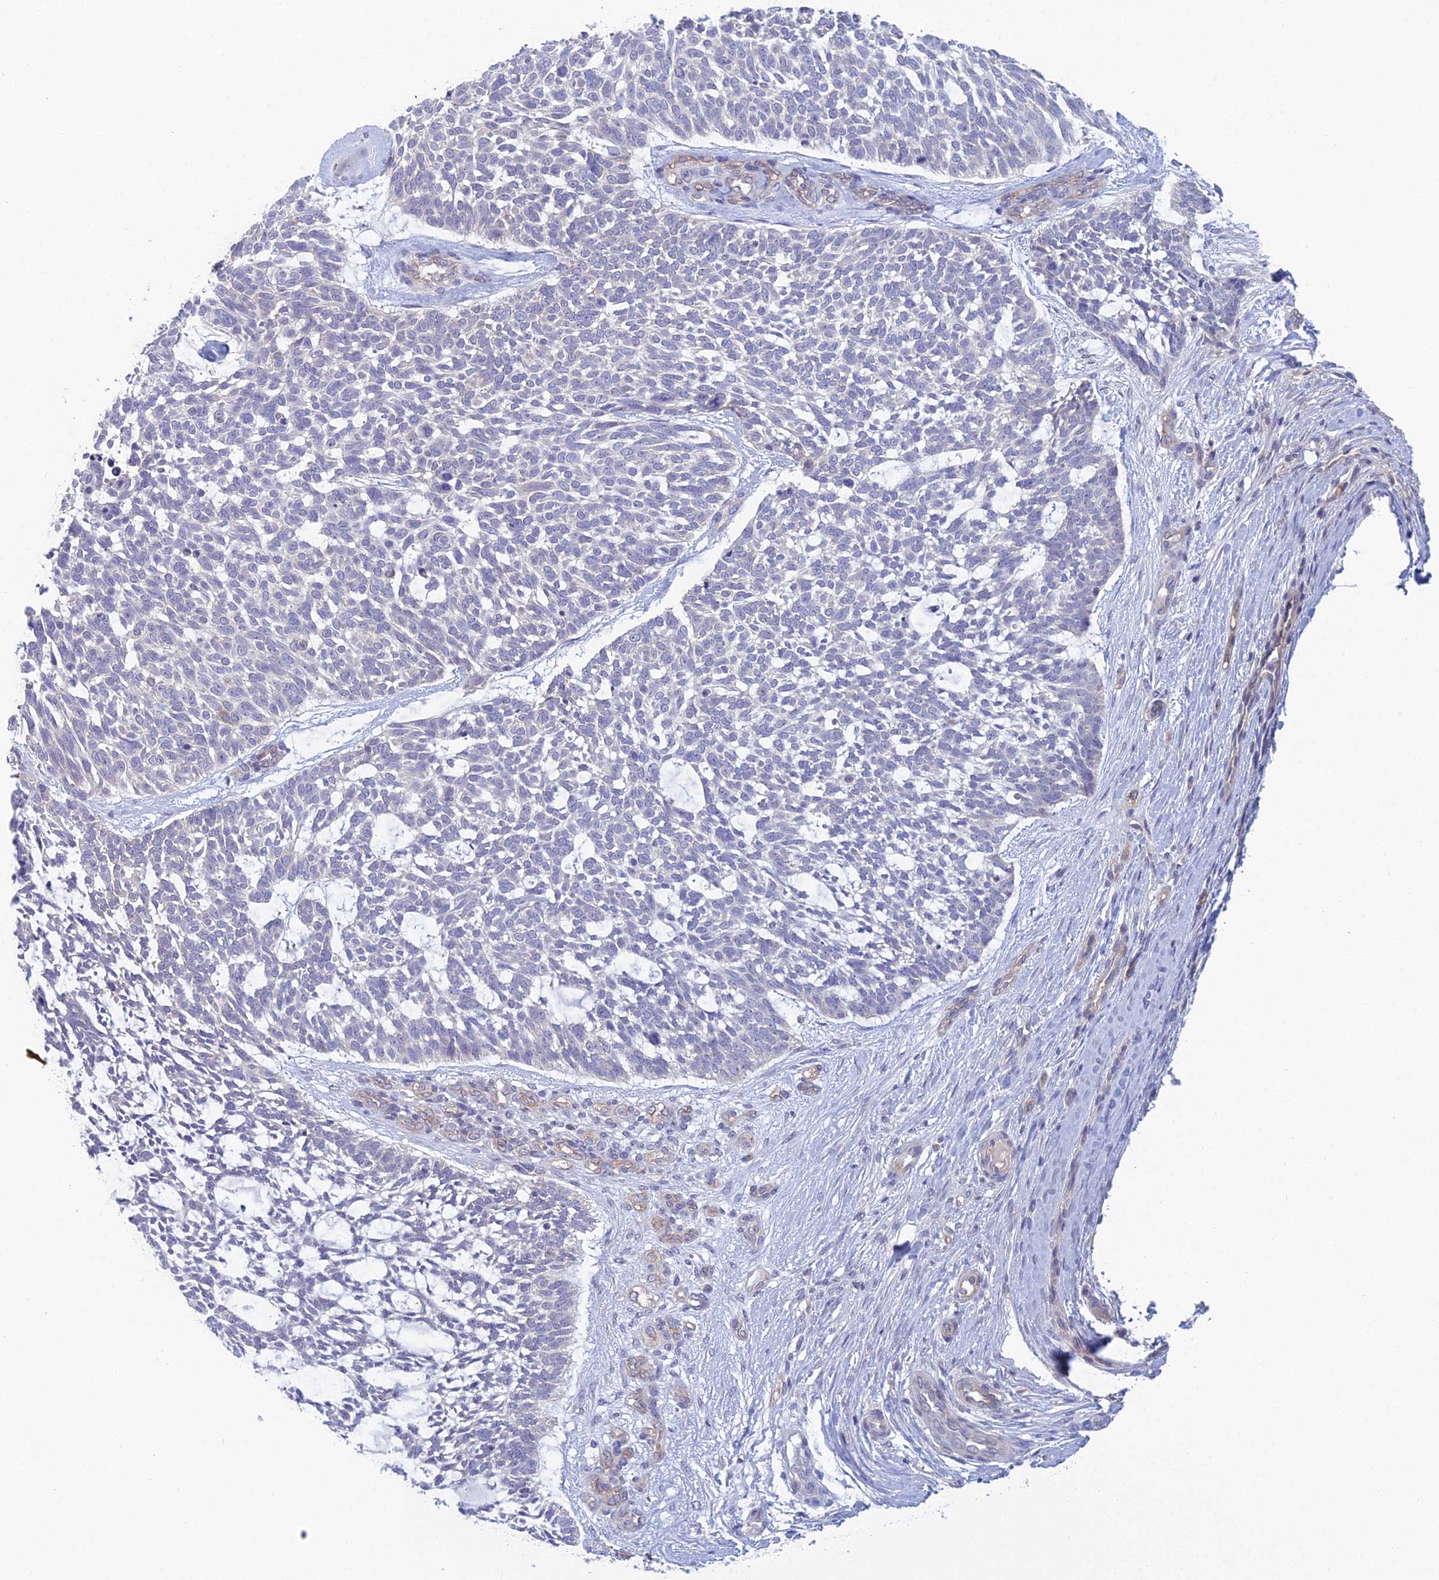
{"staining": {"intensity": "negative", "quantity": "none", "location": "none"}, "tissue": "skin cancer", "cell_type": "Tumor cells", "image_type": "cancer", "snomed": [{"axis": "morphology", "description": "Basal cell carcinoma"}, {"axis": "topography", "description": "Skin"}], "caption": "This is a photomicrograph of IHC staining of skin cancer, which shows no expression in tumor cells. (DAB immunohistochemistry with hematoxylin counter stain).", "gene": "METTL26", "patient": {"sex": "male", "age": 88}}